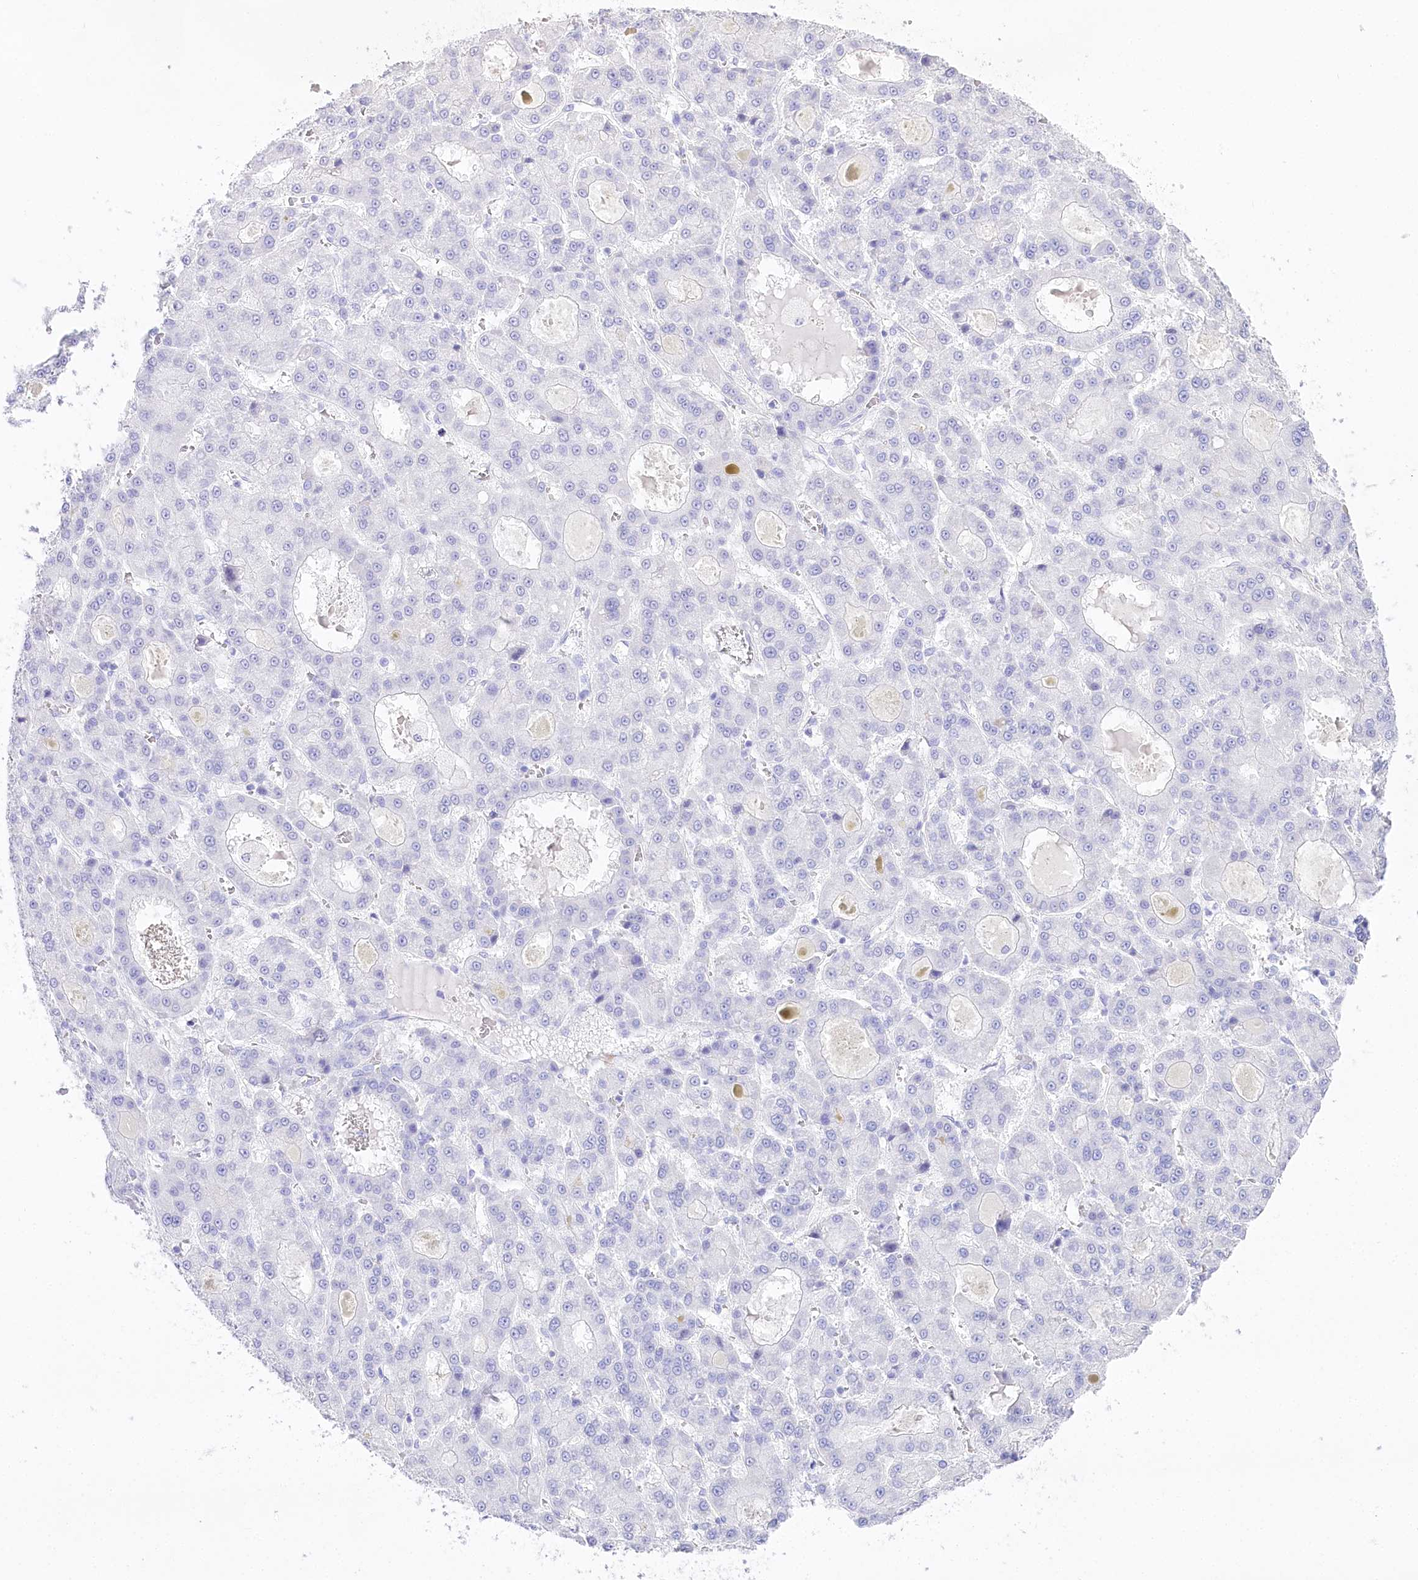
{"staining": {"intensity": "negative", "quantity": "none", "location": "none"}, "tissue": "liver cancer", "cell_type": "Tumor cells", "image_type": "cancer", "snomed": [{"axis": "morphology", "description": "Carcinoma, Hepatocellular, NOS"}, {"axis": "topography", "description": "Liver"}], "caption": "DAB (3,3'-diaminobenzidine) immunohistochemical staining of human liver hepatocellular carcinoma exhibits no significant staining in tumor cells. The staining is performed using DAB brown chromogen with nuclei counter-stained in using hematoxylin.", "gene": "CSN3", "patient": {"sex": "male", "age": 70}}